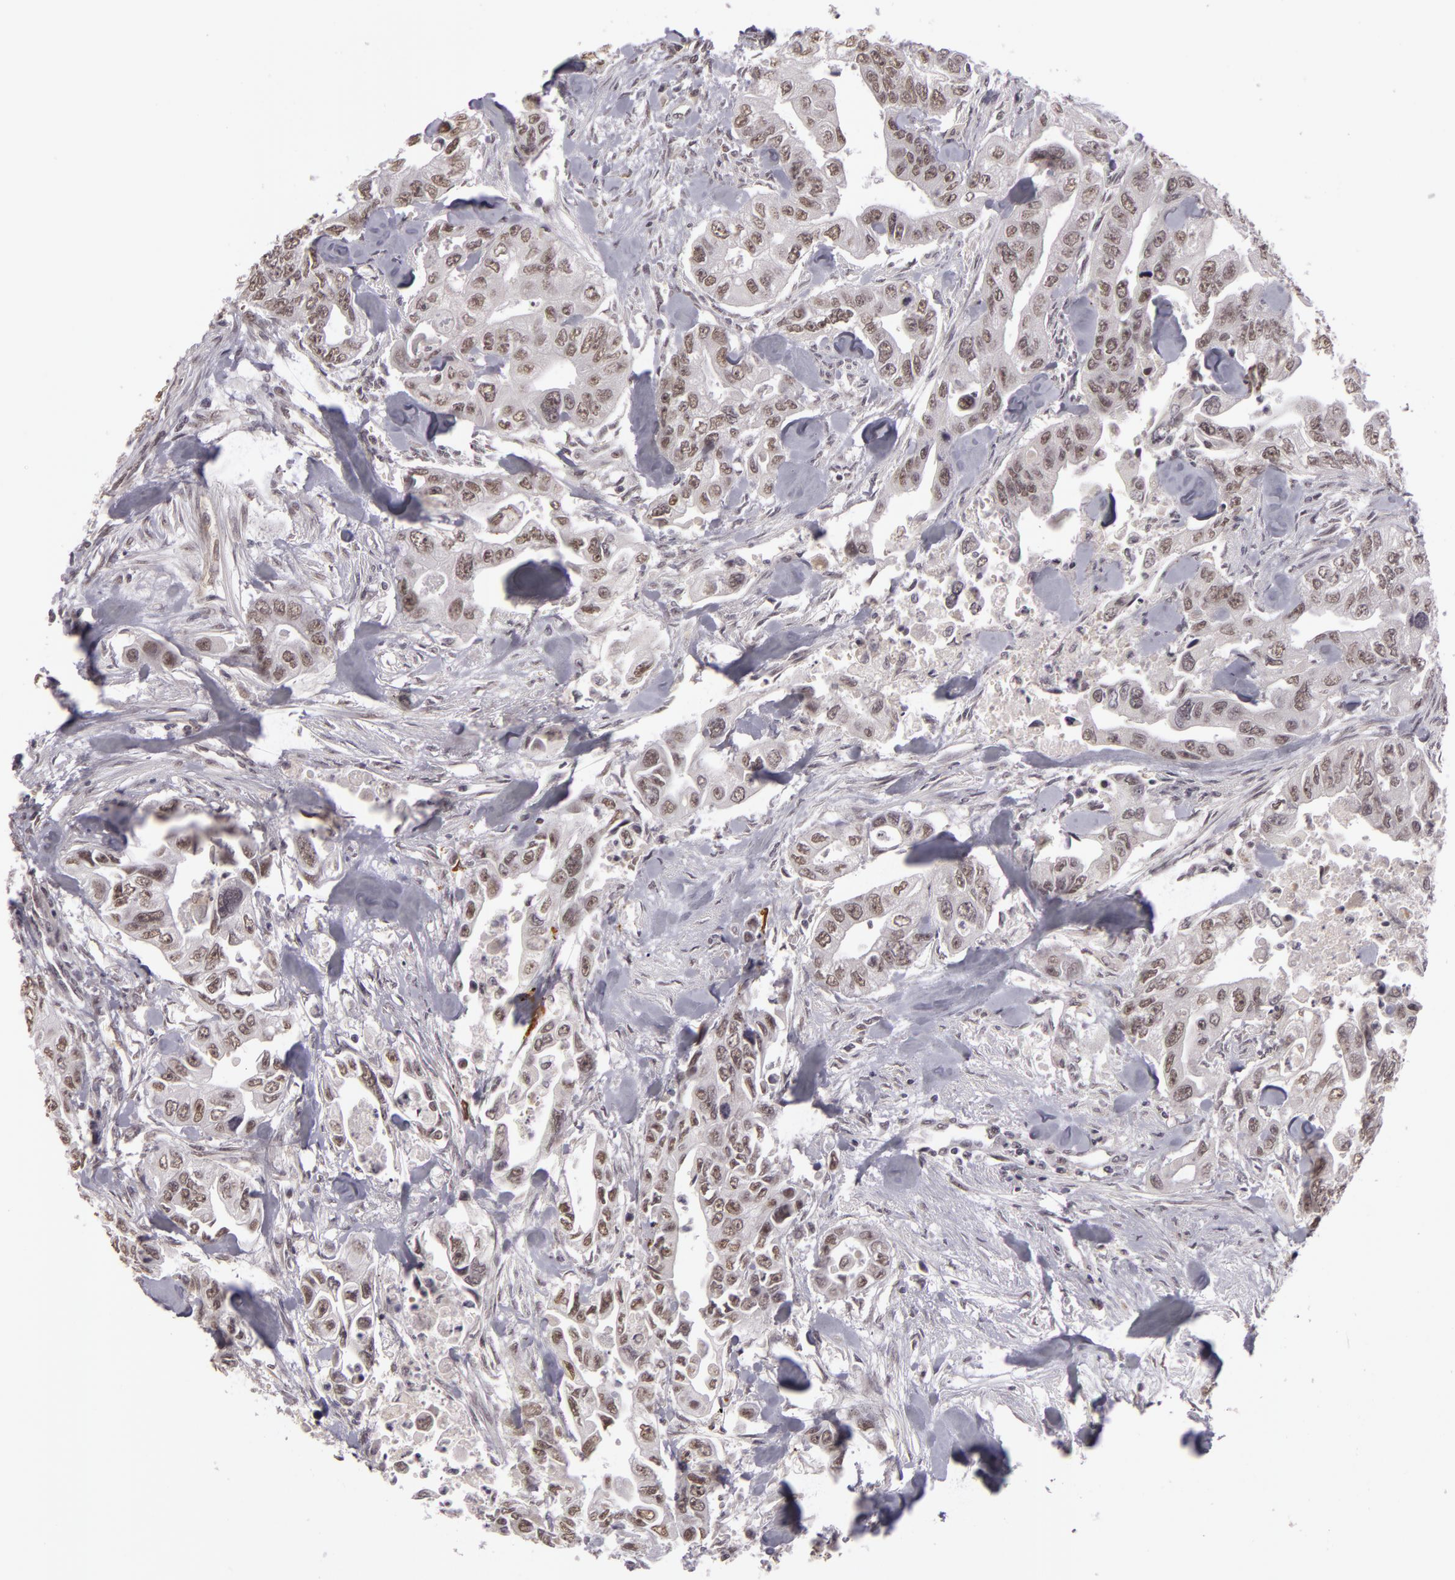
{"staining": {"intensity": "weak", "quantity": "<25%", "location": "nuclear"}, "tissue": "colorectal cancer", "cell_type": "Tumor cells", "image_type": "cancer", "snomed": [{"axis": "morphology", "description": "Adenocarcinoma, NOS"}, {"axis": "topography", "description": "Colon"}], "caption": "Protein analysis of colorectal cancer shows no significant positivity in tumor cells.", "gene": "RRP7A", "patient": {"sex": "female", "age": 11}}